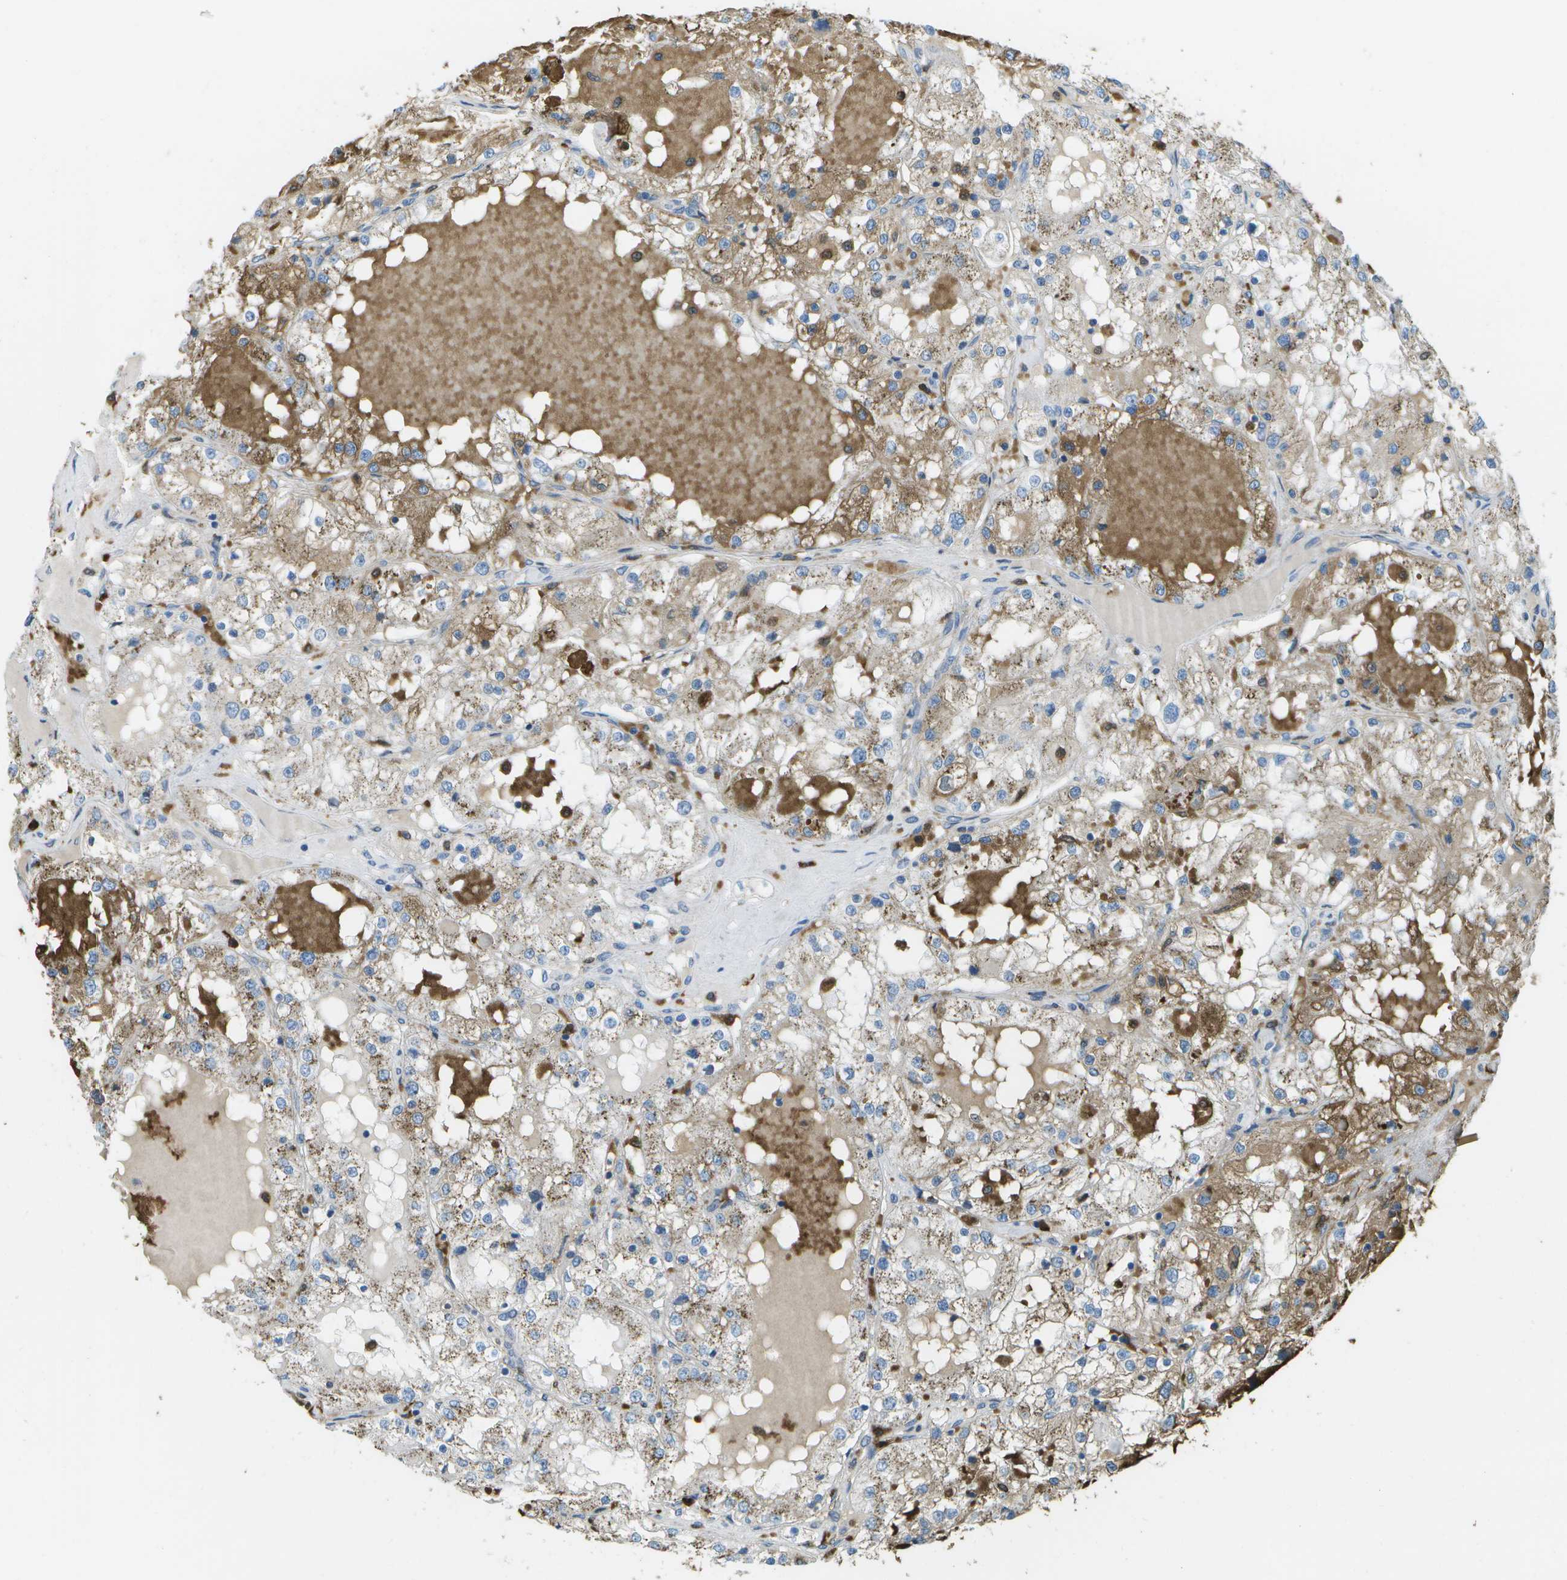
{"staining": {"intensity": "weak", "quantity": "25%-75%", "location": "cytoplasmic/membranous"}, "tissue": "renal cancer", "cell_type": "Tumor cells", "image_type": "cancer", "snomed": [{"axis": "morphology", "description": "Adenocarcinoma, NOS"}, {"axis": "topography", "description": "Kidney"}], "caption": "Protein expression by IHC exhibits weak cytoplasmic/membranous staining in approximately 25%-75% of tumor cells in adenocarcinoma (renal).", "gene": "CACHD1", "patient": {"sex": "male", "age": 68}}